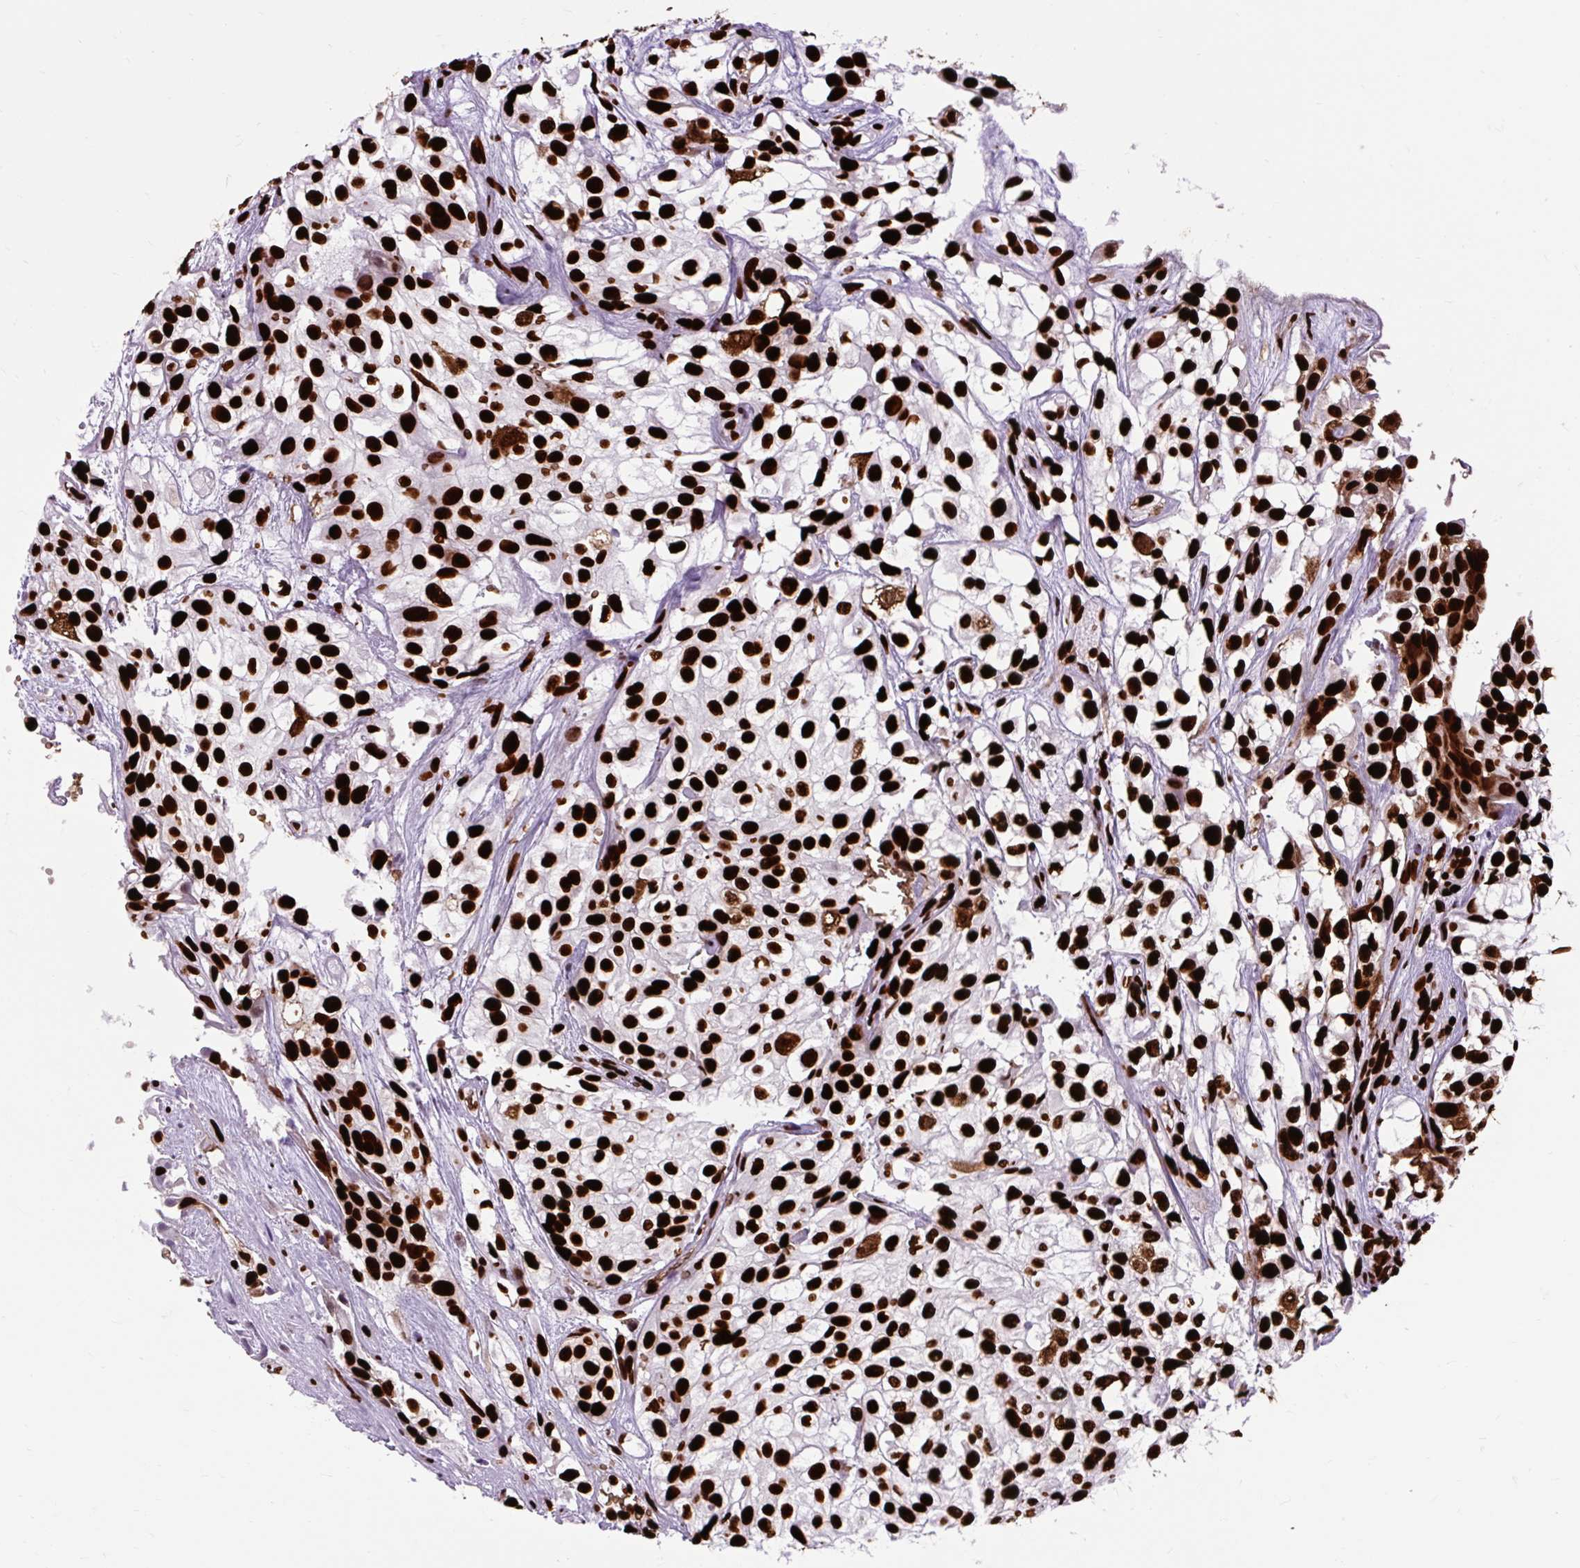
{"staining": {"intensity": "strong", "quantity": ">75%", "location": "nuclear"}, "tissue": "urothelial cancer", "cell_type": "Tumor cells", "image_type": "cancer", "snomed": [{"axis": "morphology", "description": "Urothelial carcinoma, High grade"}, {"axis": "topography", "description": "Urinary bladder"}], "caption": "This is an image of immunohistochemistry (IHC) staining of high-grade urothelial carcinoma, which shows strong staining in the nuclear of tumor cells.", "gene": "FUS", "patient": {"sex": "male", "age": 56}}